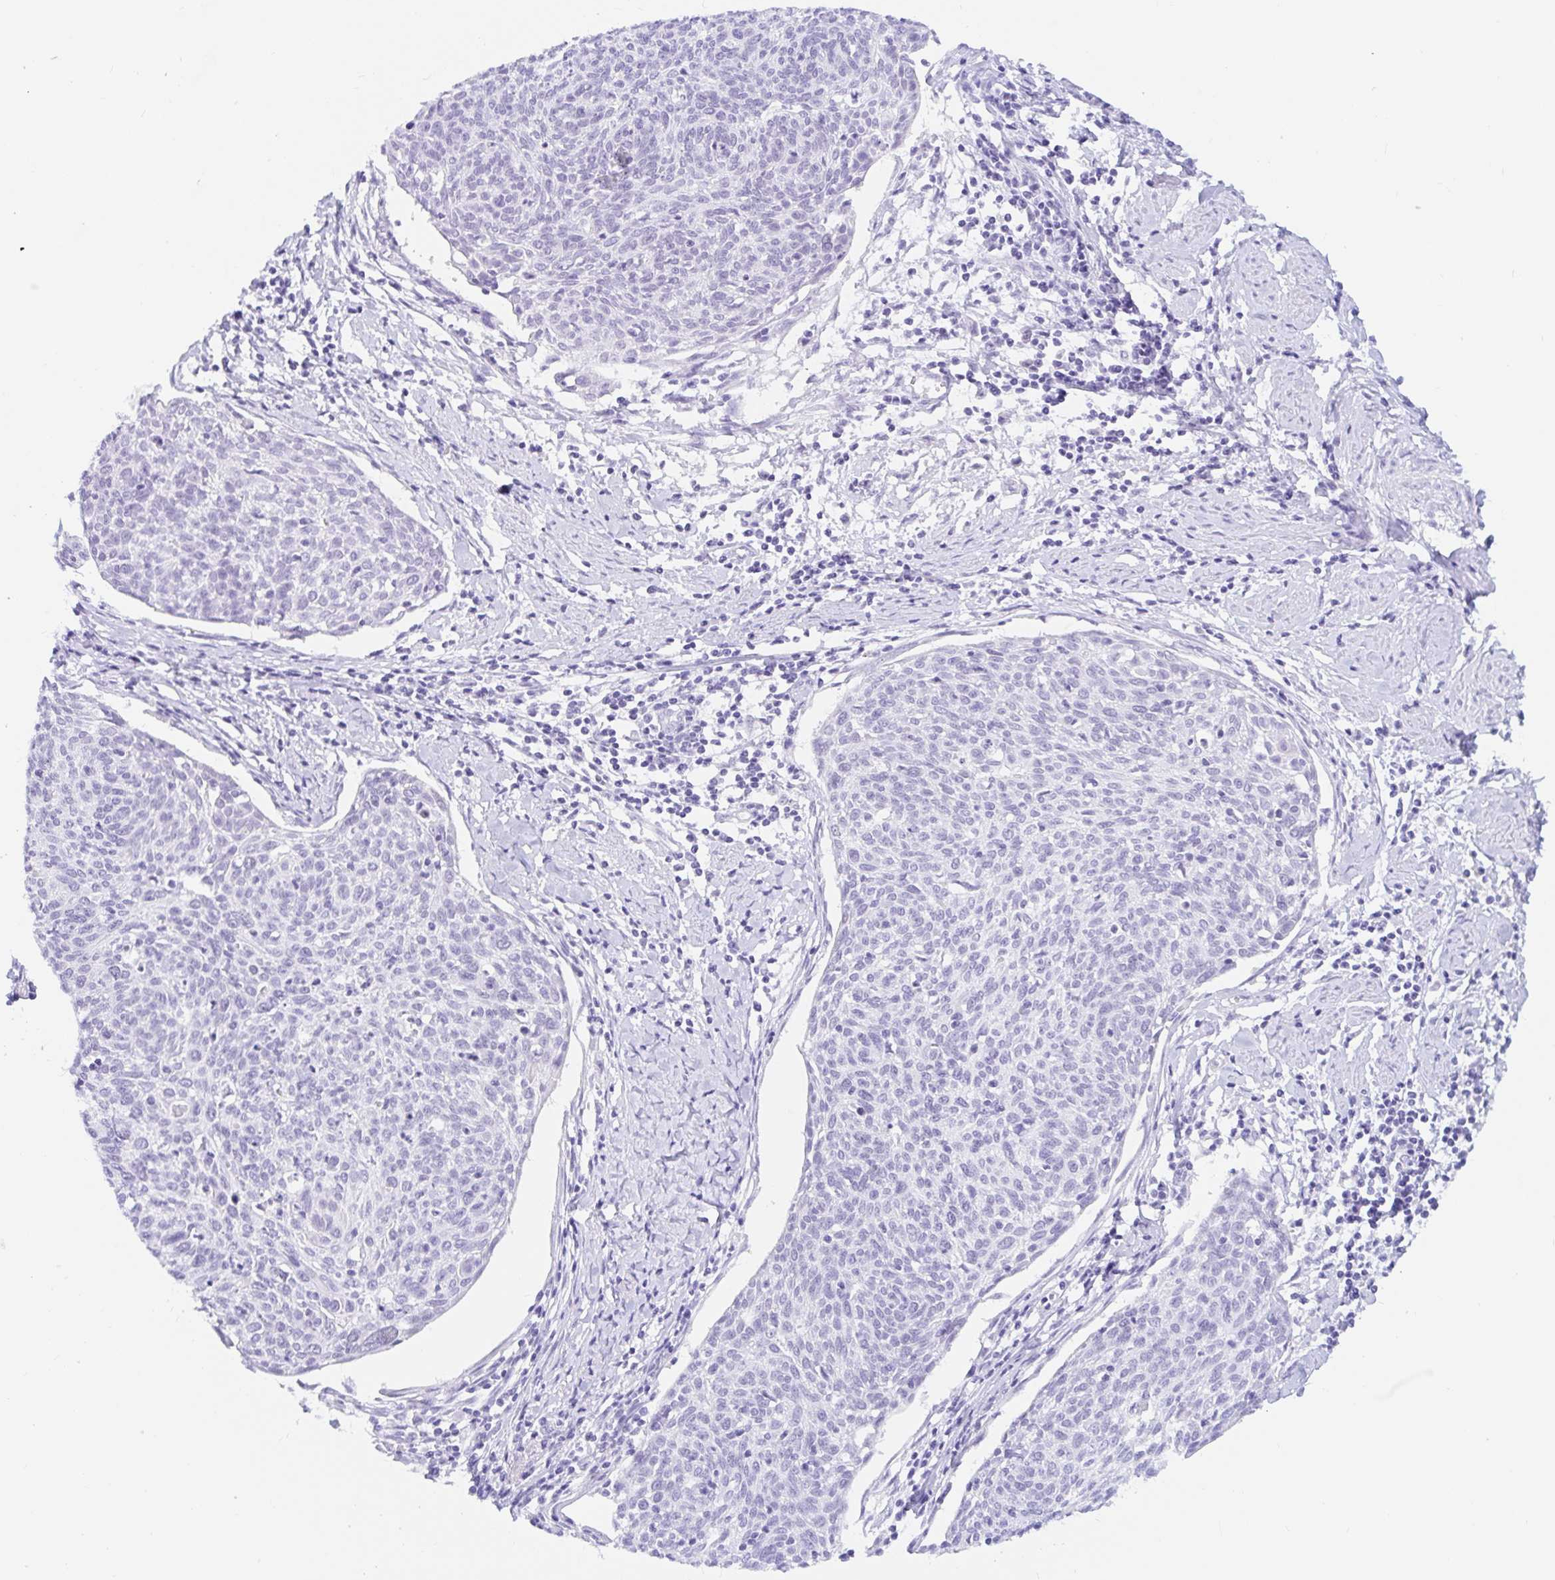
{"staining": {"intensity": "negative", "quantity": "none", "location": "none"}, "tissue": "cervical cancer", "cell_type": "Tumor cells", "image_type": "cancer", "snomed": [{"axis": "morphology", "description": "Squamous cell carcinoma, NOS"}, {"axis": "topography", "description": "Cervix"}], "caption": "High power microscopy histopathology image of an IHC histopathology image of squamous cell carcinoma (cervical), revealing no significant staining in tumor cells.", "gene": "OR6T1", "patient": {"sex": "female", "age": 49}}